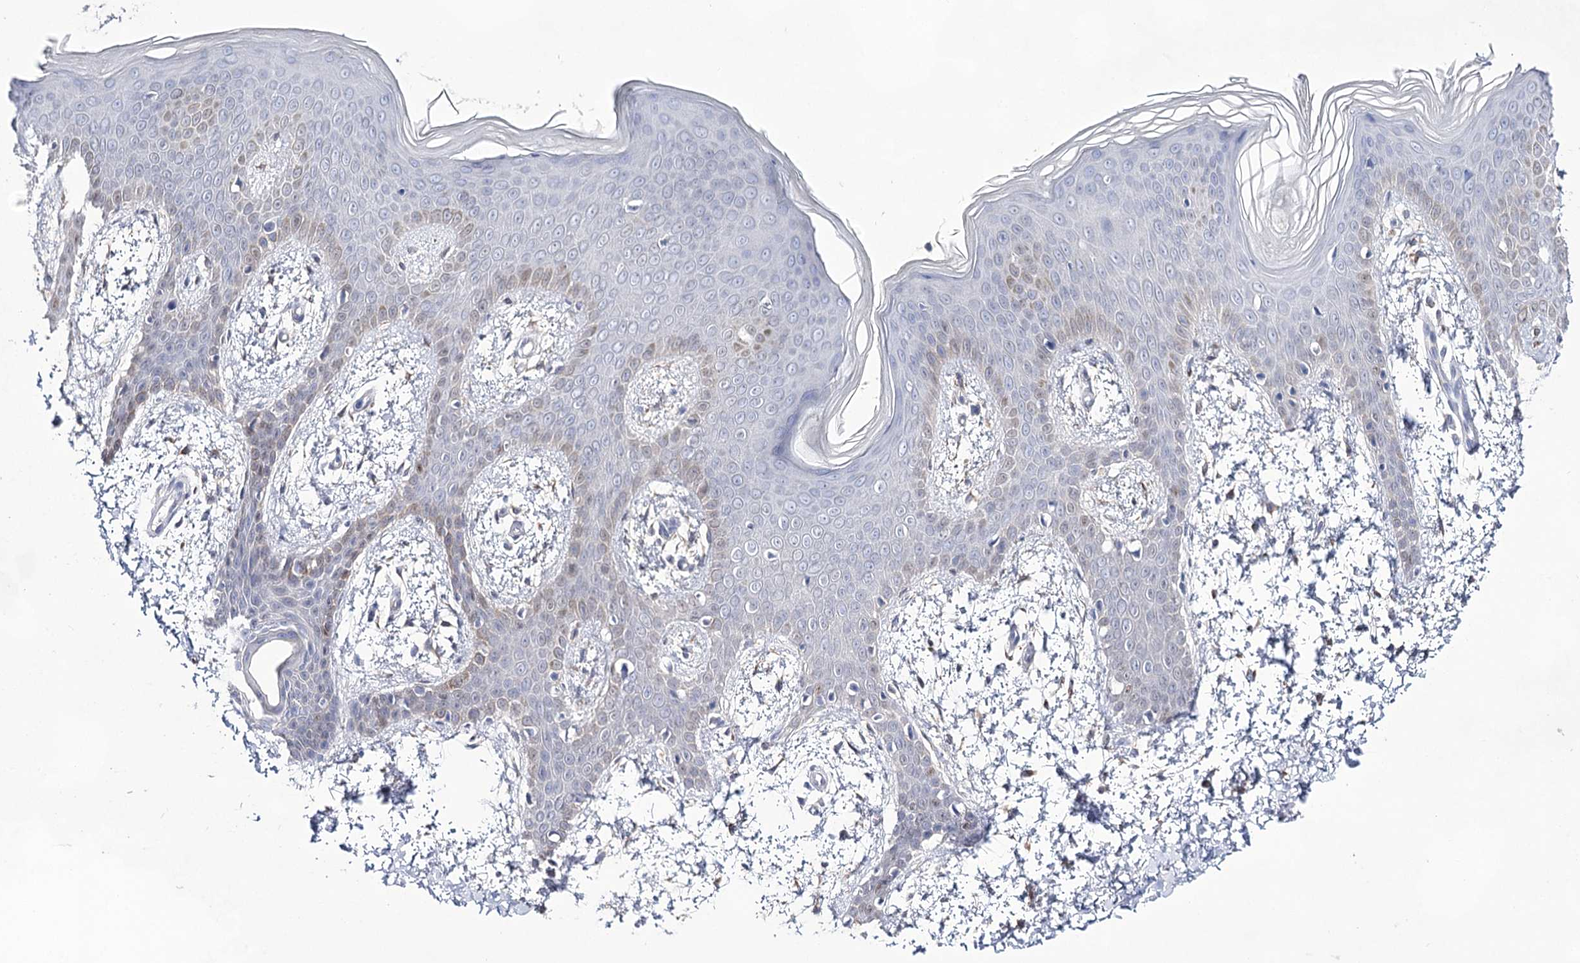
{"staining": {"intensity": "weak", "quantity": "25%-75%", "location": "cytoplasmic/membranous"}, "tissue": "skin", "cell_type": "Fibroblasts", "image_type": "normal", "snomed": [{"axis": "morphology", "description": "Normal tissue, NOS"}, {"axis": "topography", "description": "Skin"}], "caption": "A histopathology image of human skin stained for a protein demonstrates weak cytoplasmic/membranous brown staining in fibroblasts. Using DAB (3,3'-diaminobenzidine) (brown) and hematoxylin (blue) stains, captured at high magnification using brightfield microscopy.", "gene": "UGDH", "patient": {"sex": "male", "age": 36}}